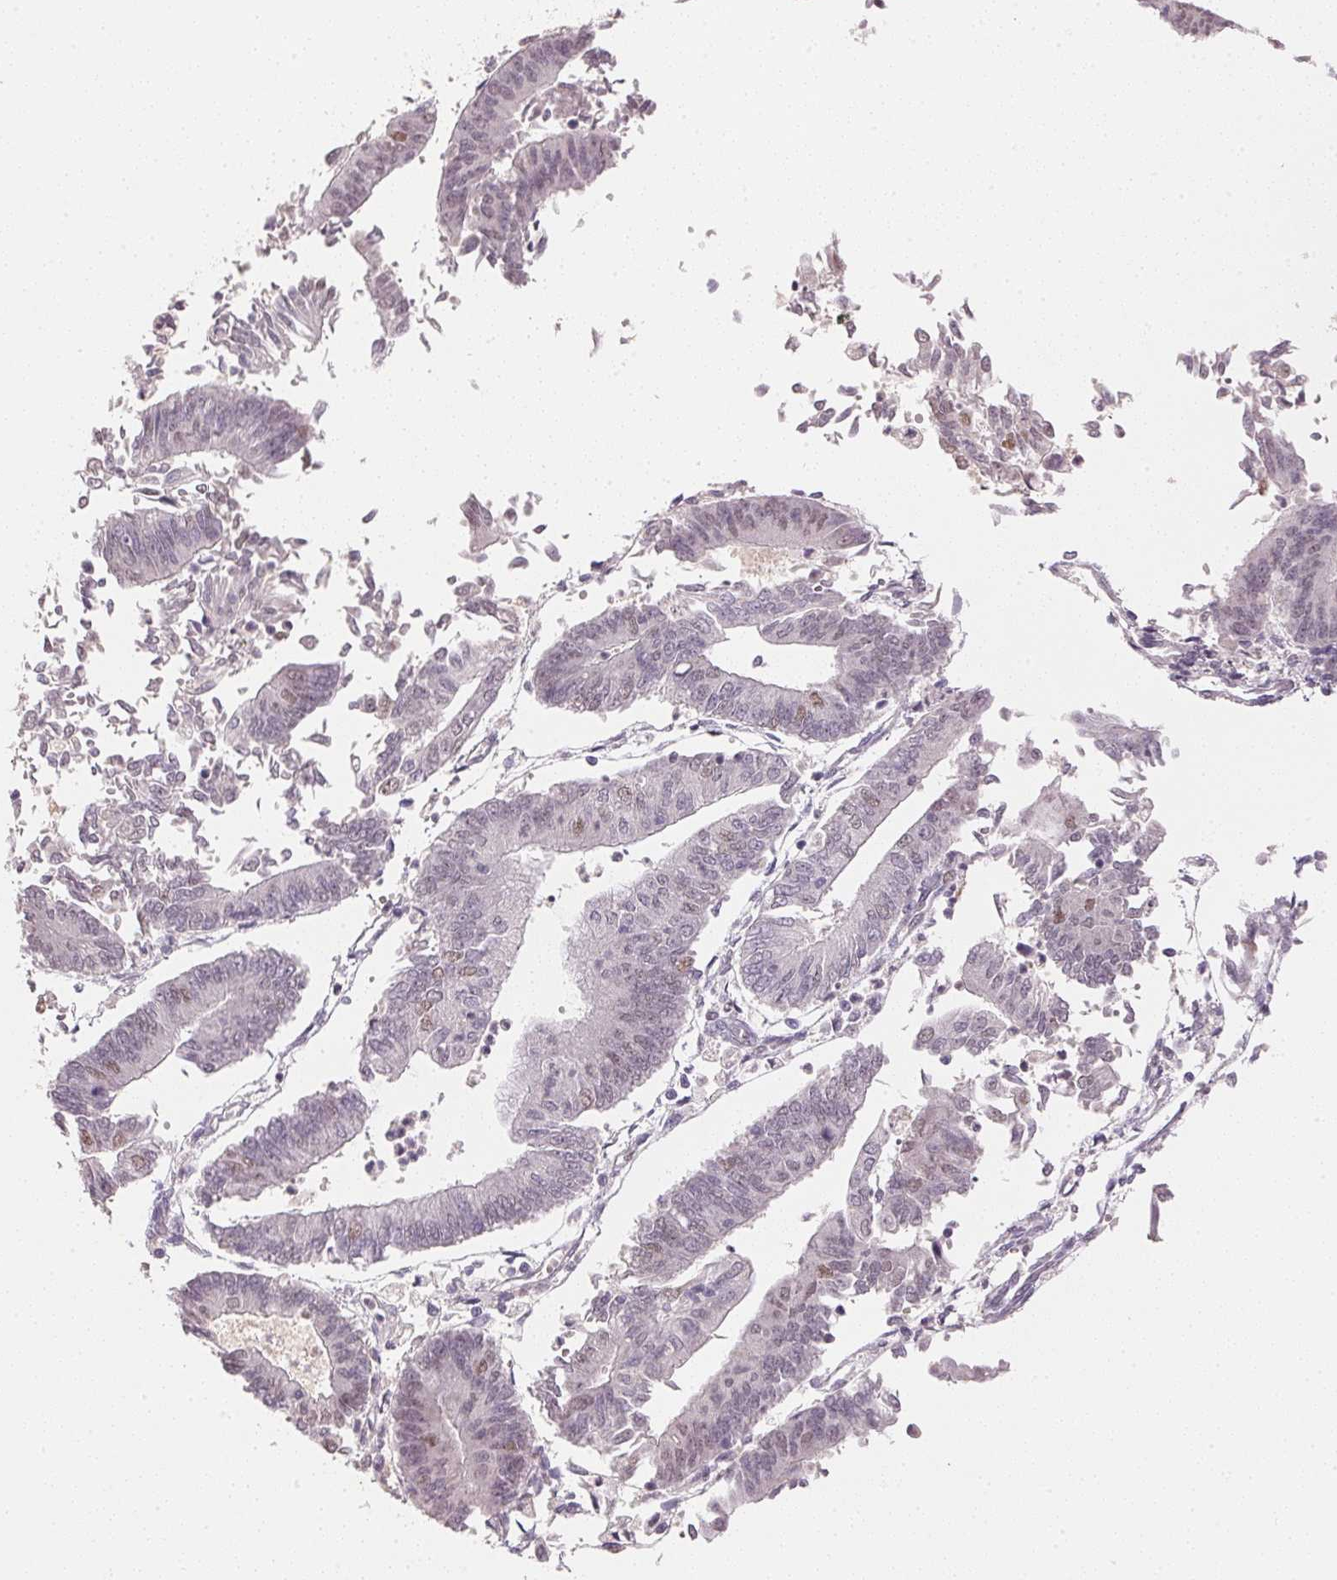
{"staining": {"intensity": "negative", "quantity": "none", "location": "none"}, "tissue": "endometrial cancer", "cell_type": "Tumor cells", "image_type": "cancer", "snomed": [{"axis": "morphology", "description": "Adenocarcinoma, NOS"}, {"axis": "topography", "description": "Endometrium"}], "caption": "Endometrial cancer (adenocarcinoma) stained for a protein using immunohistochemistry displays no positivity tumor cells.", "gene": "POLR3G", "patient": {"sex": "female", "age": 65}}